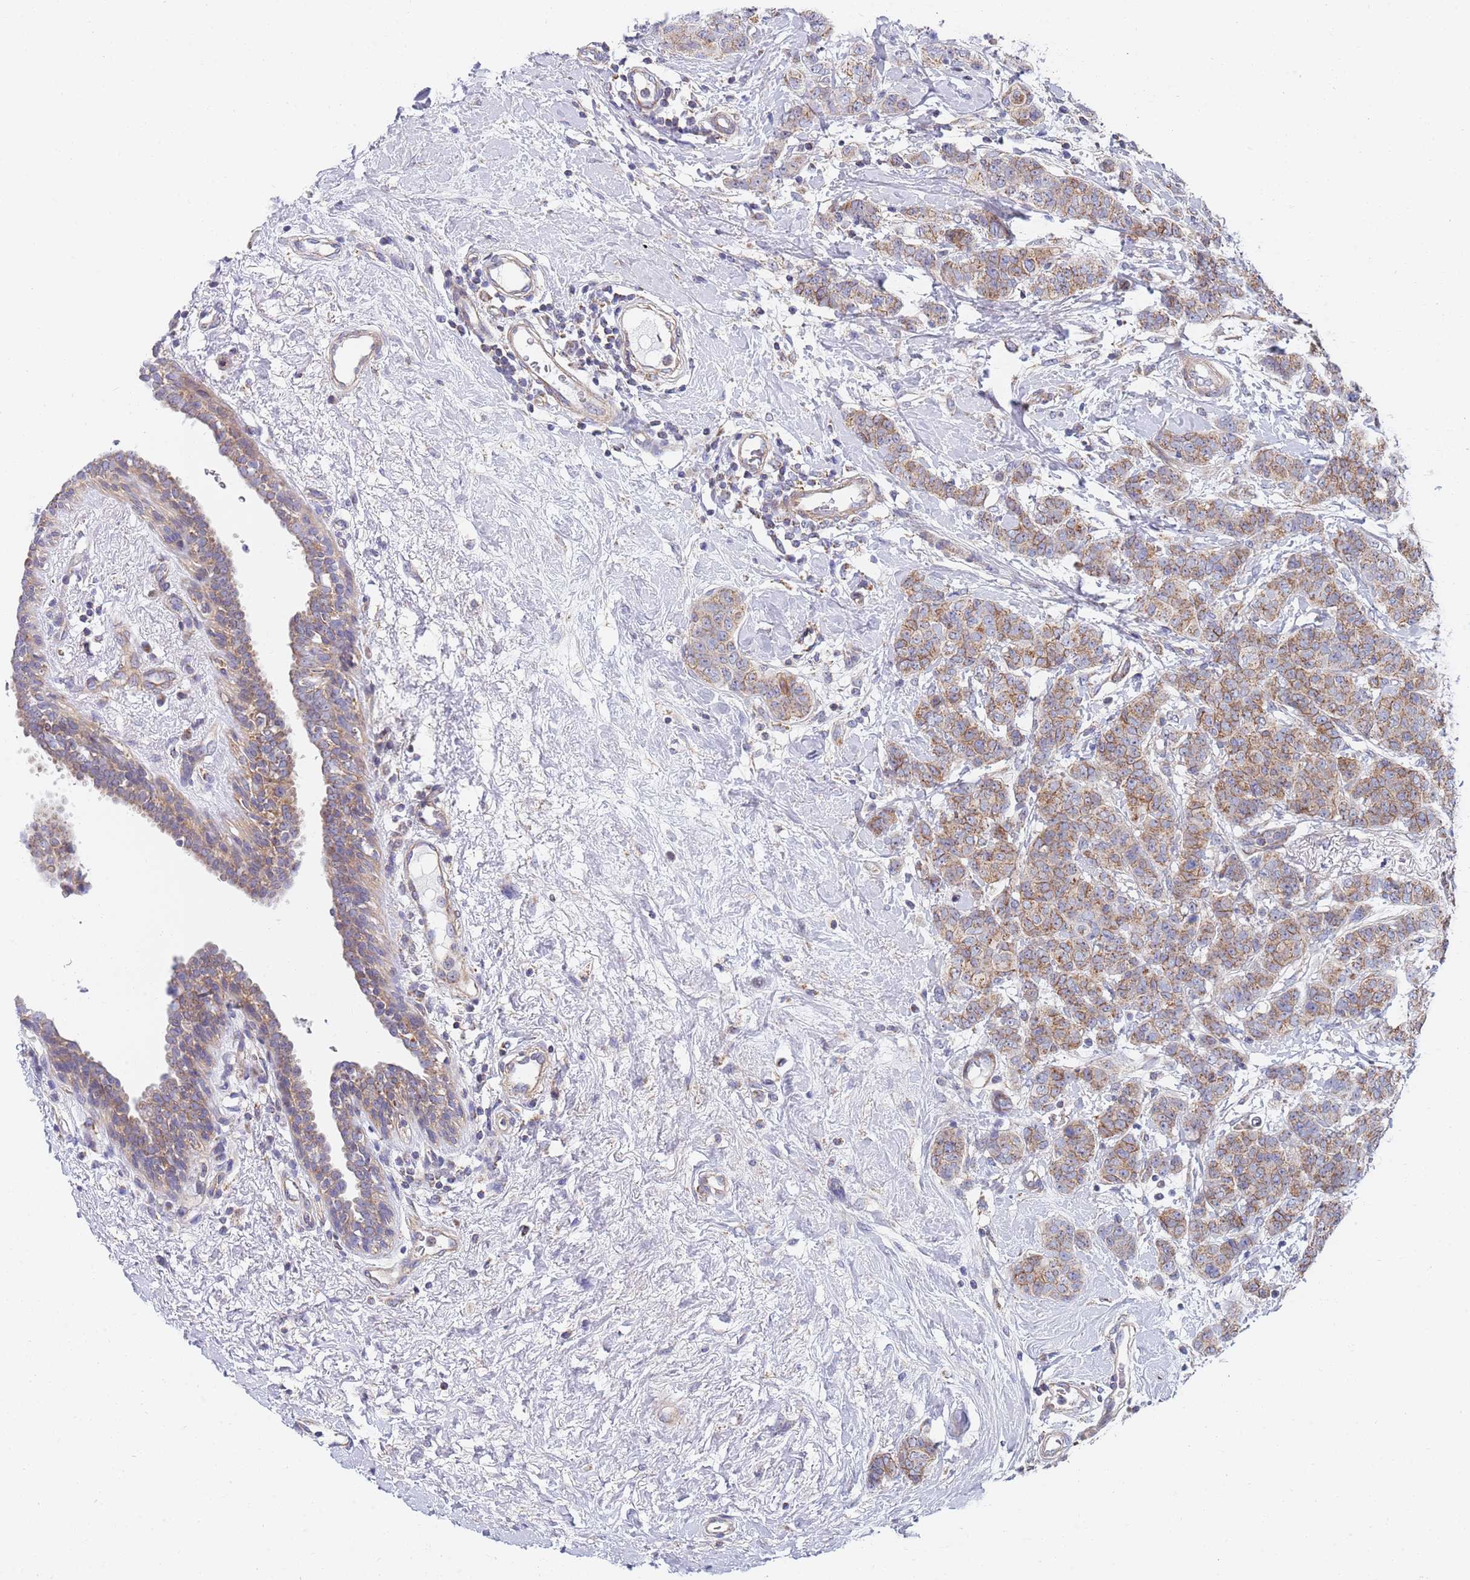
{"staining": {"intensity": "moderate", "quantity": ">75%", "location": "cytoplasmic/membranous"}, "tissue": "breast cancer", "cell_type": "Tumor cells", "image_type": "cancer", "snomed": [{"axis": "morphology", "description": "Duct carcinoma"}, {"axis": "topography", "description": "Breast"}], "caption": "Immunohistochemical staining of human breast infiltrating ductal carcinoma shows moderate cytoplasmic/membranous protein staining in approximately >75% of tumor cells. (DAB IHC with brightfield microscopy, high magnification).", "gene": "PWWP3A", "patient": {"sex": "female", "age": 40}}